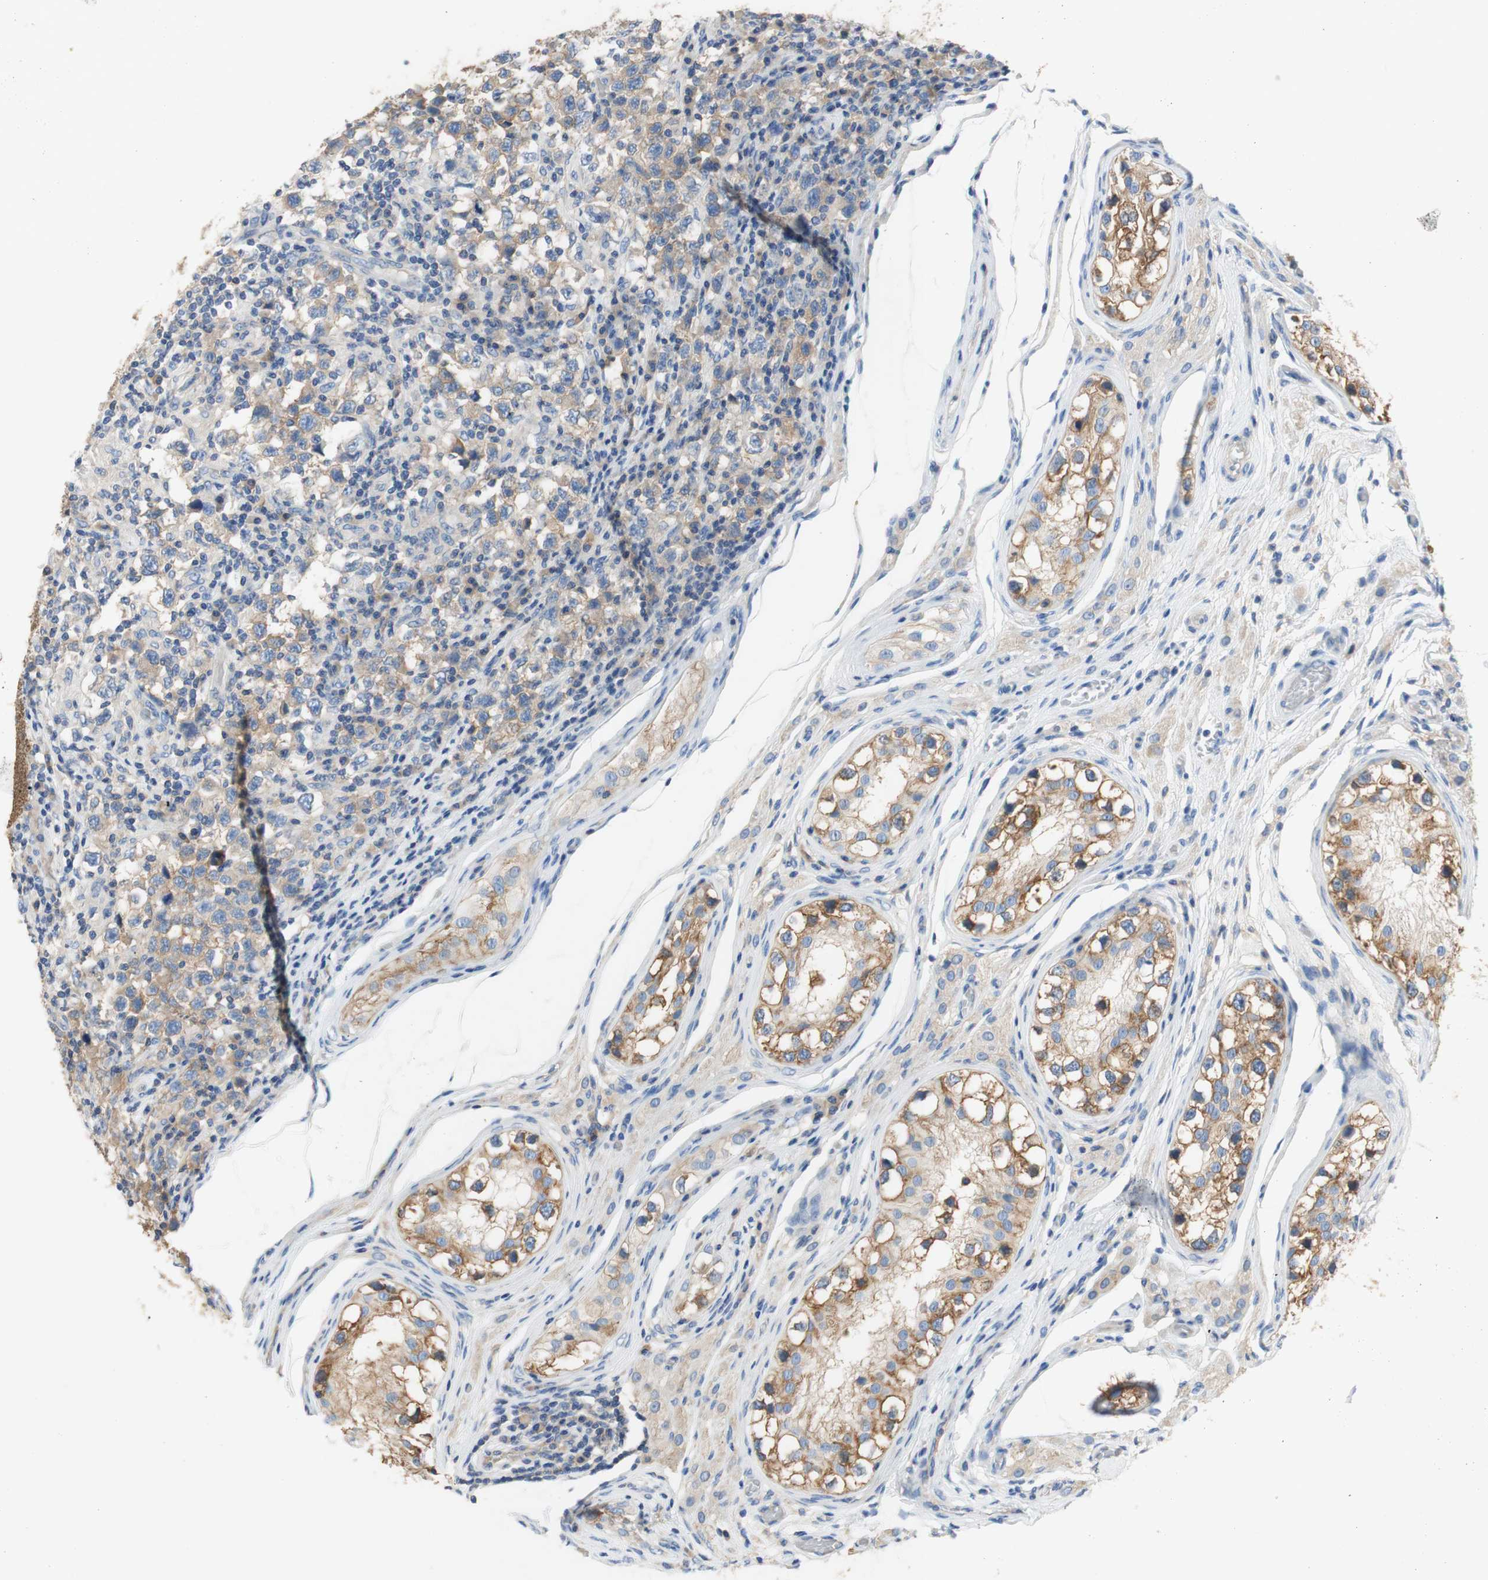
{"staining": {"intensity": "moderate", "quantity": ">75%", "location": "cytoplasmic/membranous"}, "tissue": "testis cancer", "cell_type": "Tumor cells", "image_type": "cancer", "snomed": [{"axis": "morphology", "description": "Carcinoma, Embryonal, NOS"}, {"axis": "topography", "description": "Testis"}], "caption": "IHC photomicrograph of embryonal carcinoma (testis) stained for a protein (brown), which displays medium levels of moderate cytoplasmic/membranous staining in approximately >75% of tumor cells.", "gene": "ATP2B1", "patient": {"sex": "male", "age": 21}}